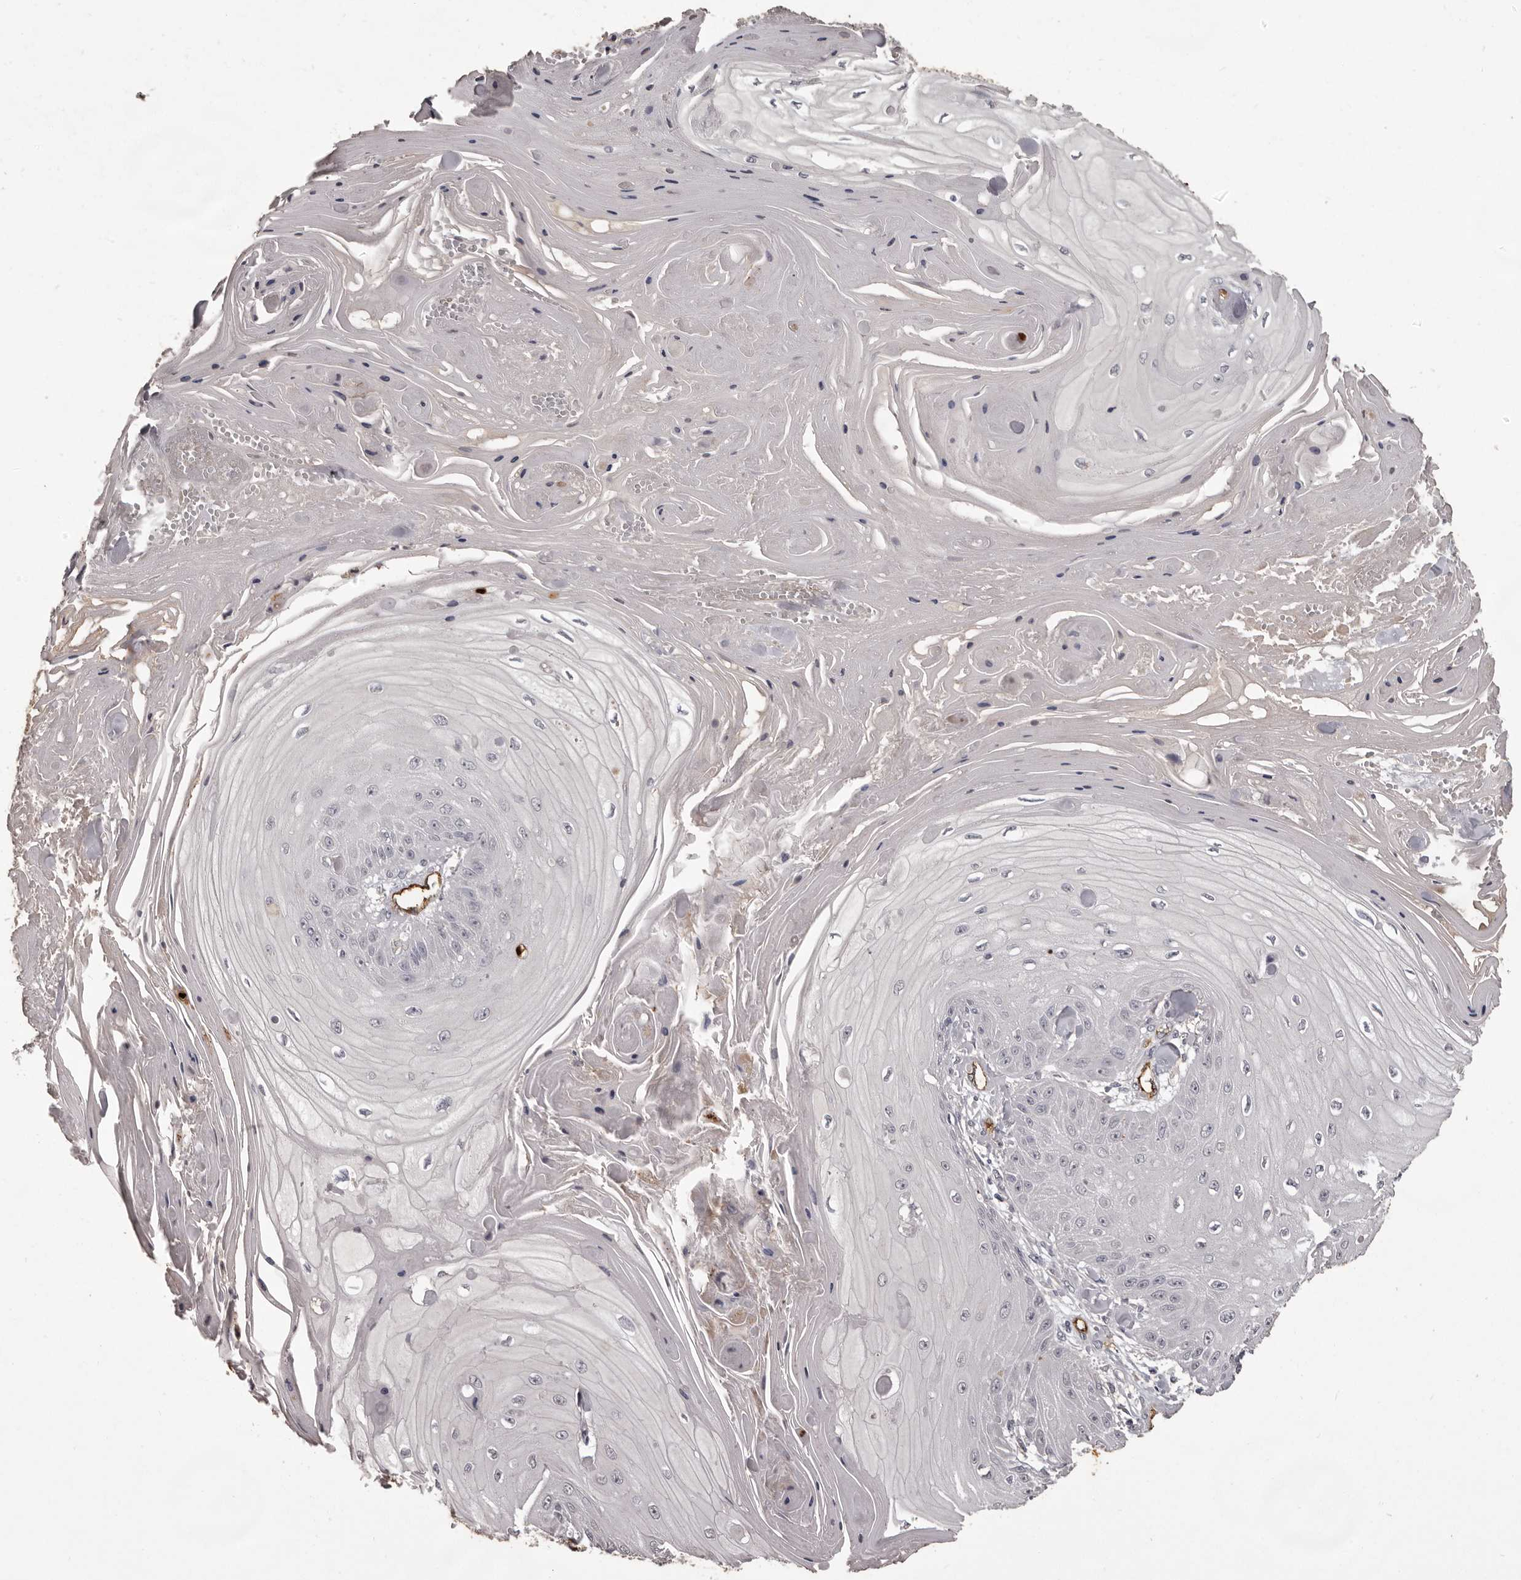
{"staining": {"intensity": "negative", "quantity": "none", "location": "none"}, "tissue": "skin cancer", "cell_type": "Tumor cells", "image_type": "cancer", "snomed": [{"axis": "morphology", "description": "Squamous cell carcinoma, NOS"}, {"axis": "topography", "description": "Skin"}], "caption": "The photomicrograph reveals no significant staining in tumor cells of squamous cell carcinoma (skin).", "gene": "GPR78", "patient": {"sex": "male", "age": 74}}